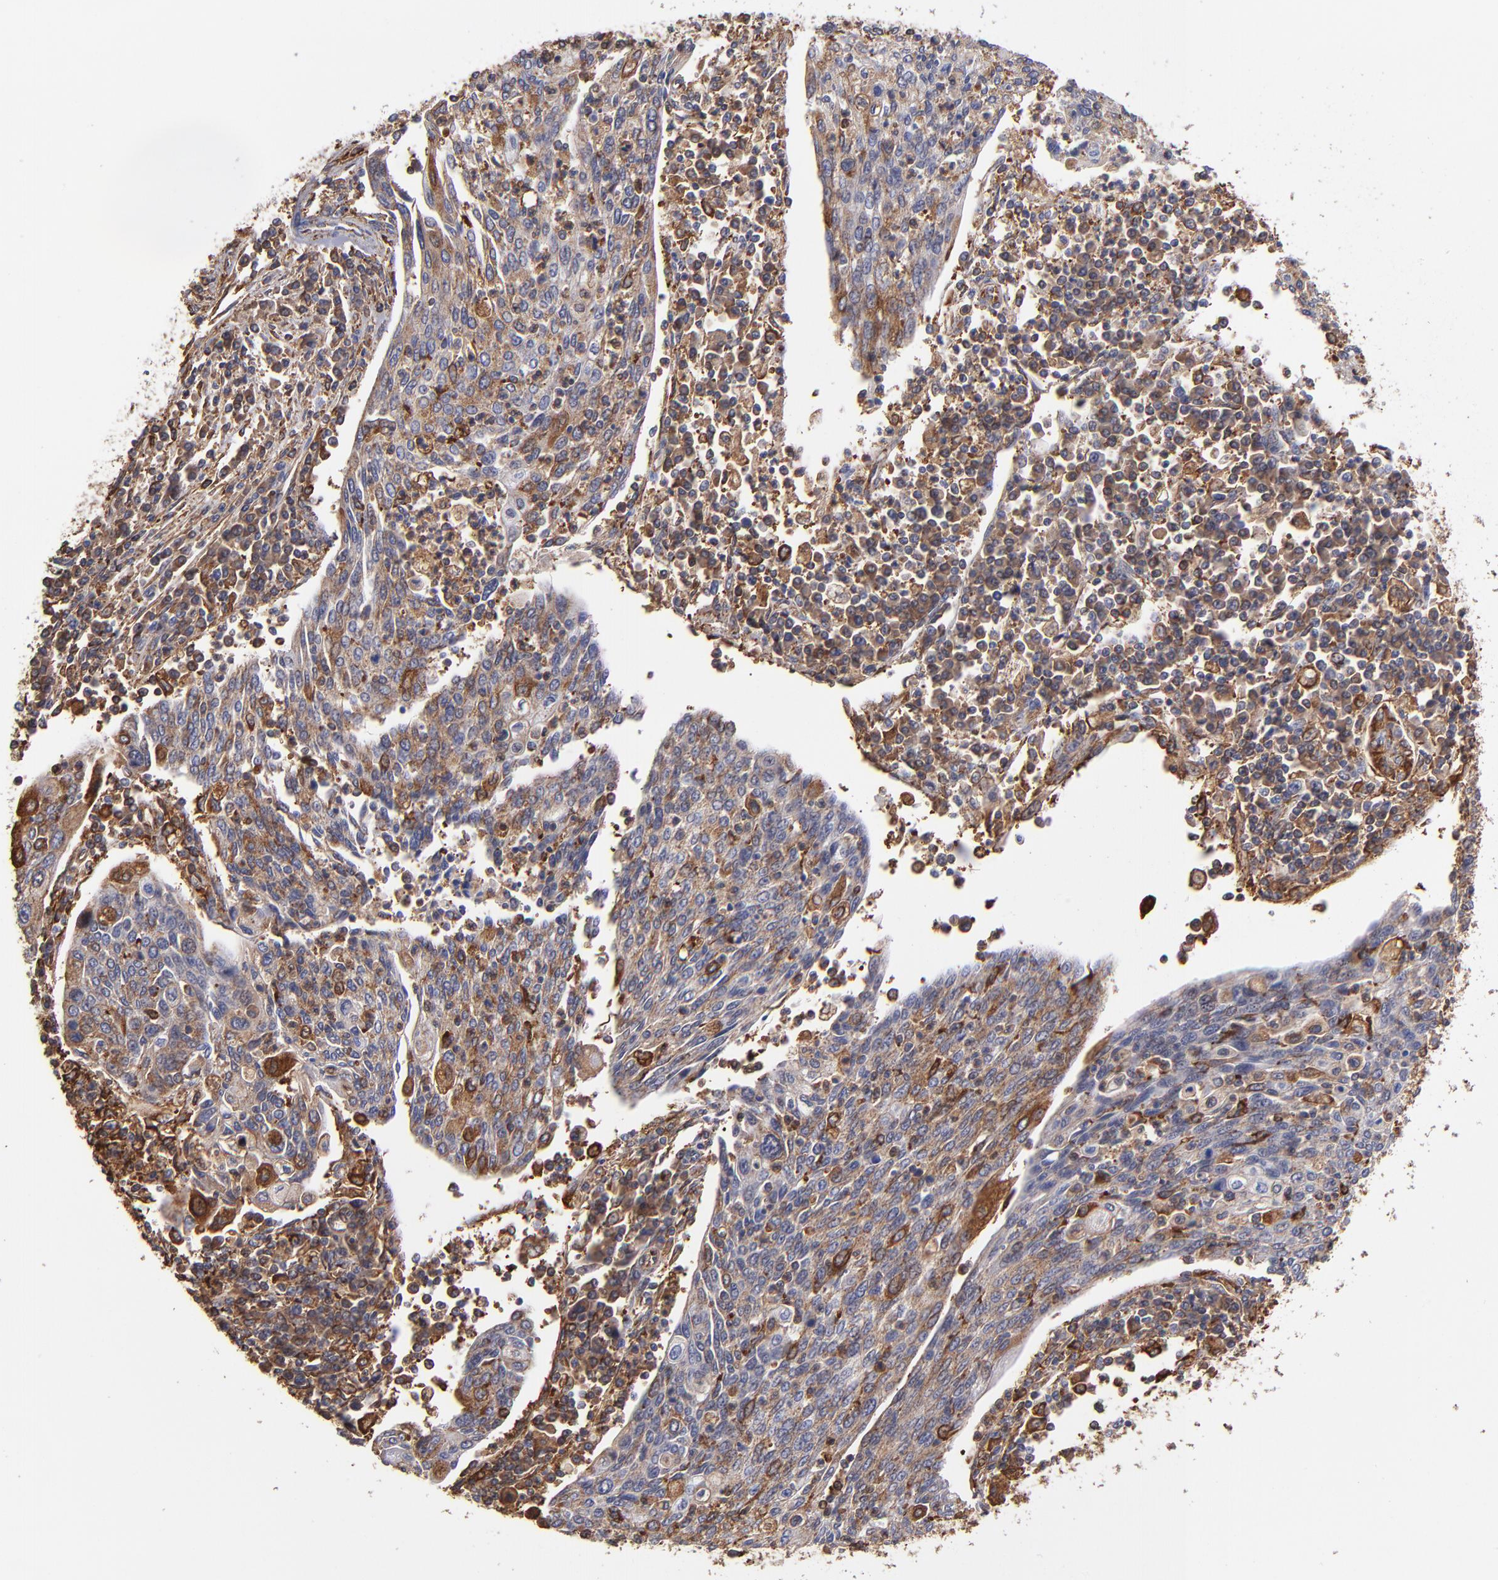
{"staining": {"intensity": "strong", "quantity": "<25%", "location": "cytoplasmic/membranous"}, "tissue": "cervical cancer", "cell_type": "Tumor cells", "image_type": "cancer", "snomed": [{"axis": "morphology", "description": "Squamous cell carcinoma, NOS"}, {"axis": "topography", "description": "Cervix"}], "caption": "Squamous cell carcinoma (cervical) stained with a brown dye exhibits strong cytoplasmic/membranous positive expression in about <25% of tumor cells.", "gene": "MVP", "patient": {"sex": "female", "age": 40}}